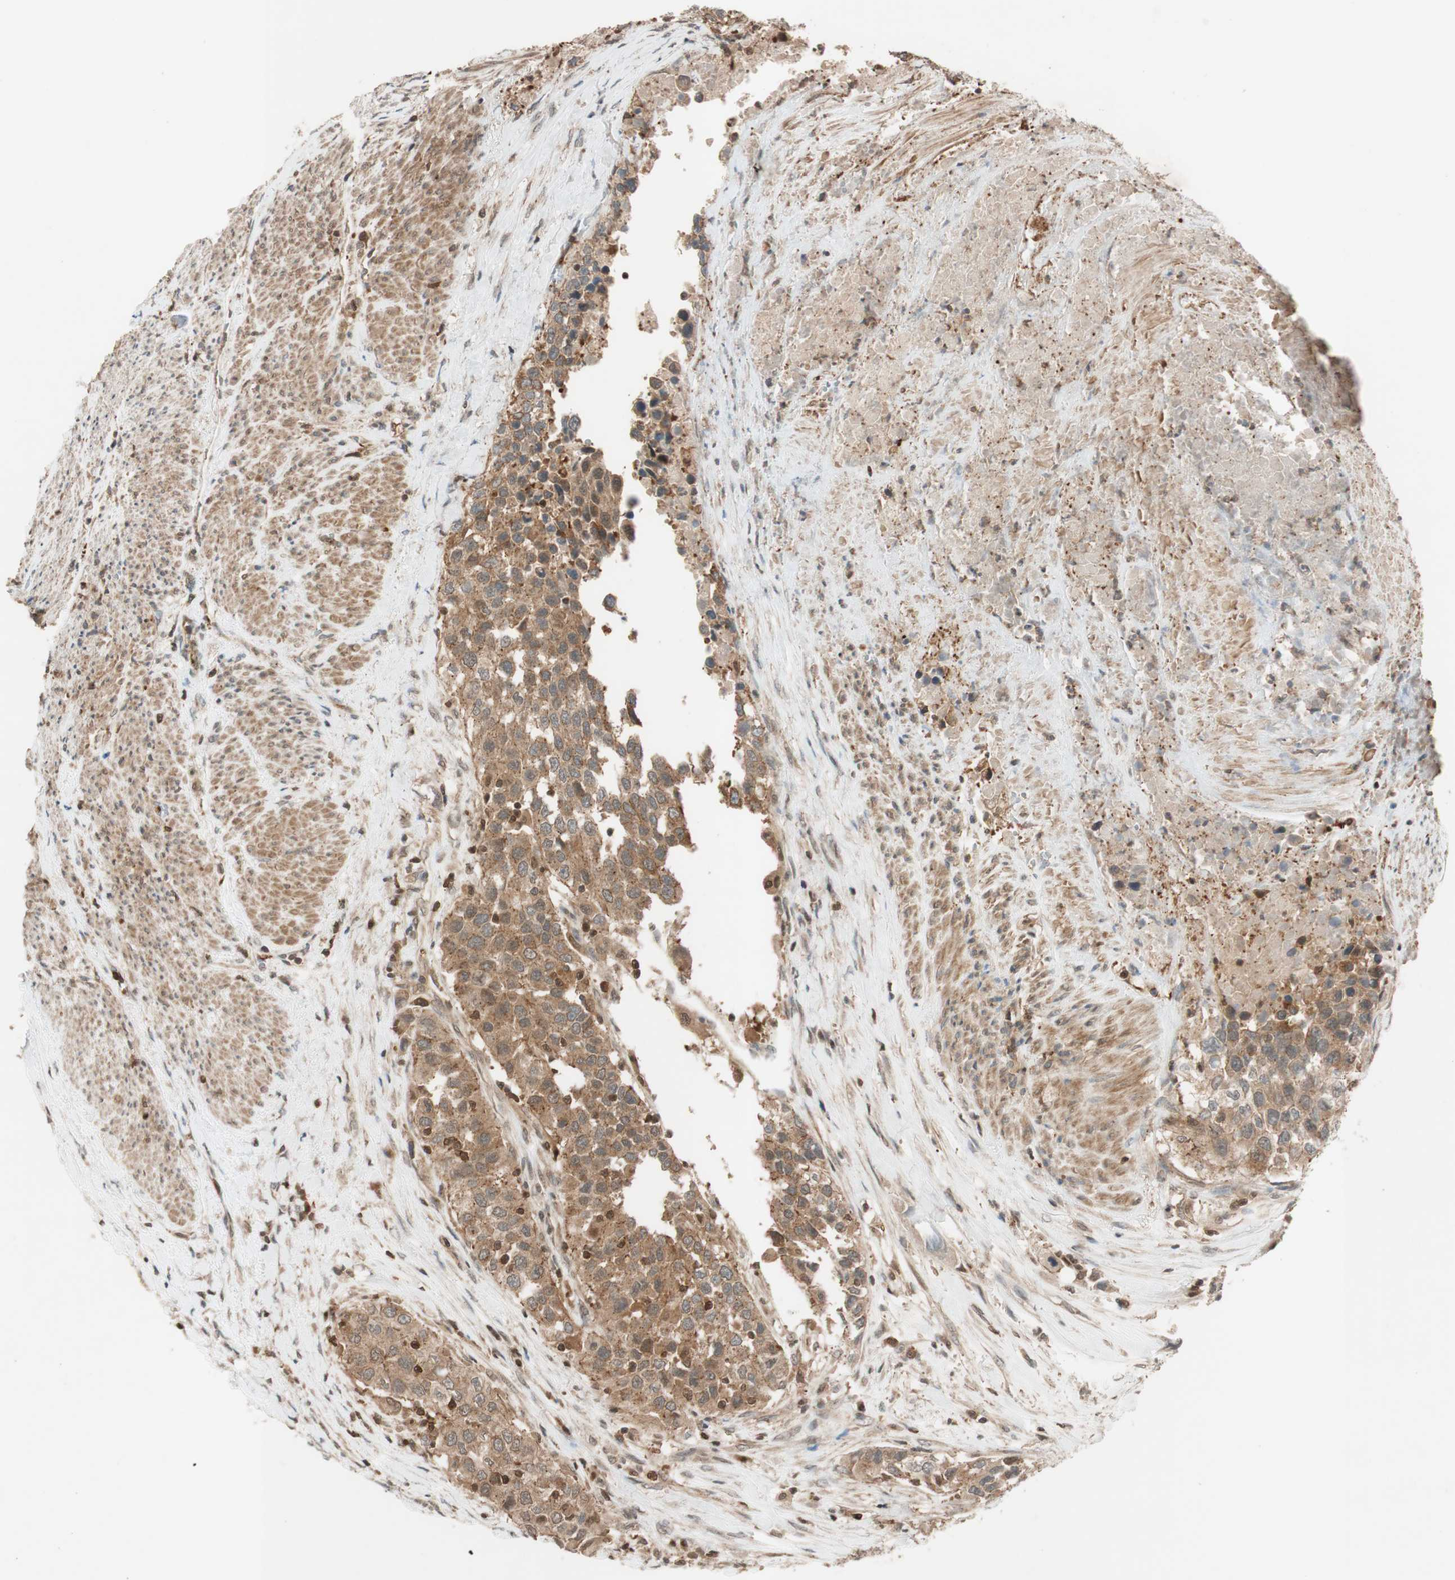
{"staining": {"intensity": "moderate", "quantity": ">75%", "location": "cytoplasmic/membranous"}, "tissue": "urothelial cancer", "cell_type": "Tumor cells", "image_type": "cancer", "snomed": [{"axis": "morphology", "description": "Urothelial carcinoma, High grade"}, {"axis": "topography", "description": "Urinary bladder"}], "caption": "Immunohistochemical staining of human urothelial carcinoma (high-grade) demonstrates medium levels of moderate cytoplasmic/membranous expression in about >75% of tumor cells. (DAB (3,3'-diaminobenzidine) IHC with brightfield microscopy, high magnification).", "gene": "EPHA8", "patient": {"sex": "female", "age": 80}}